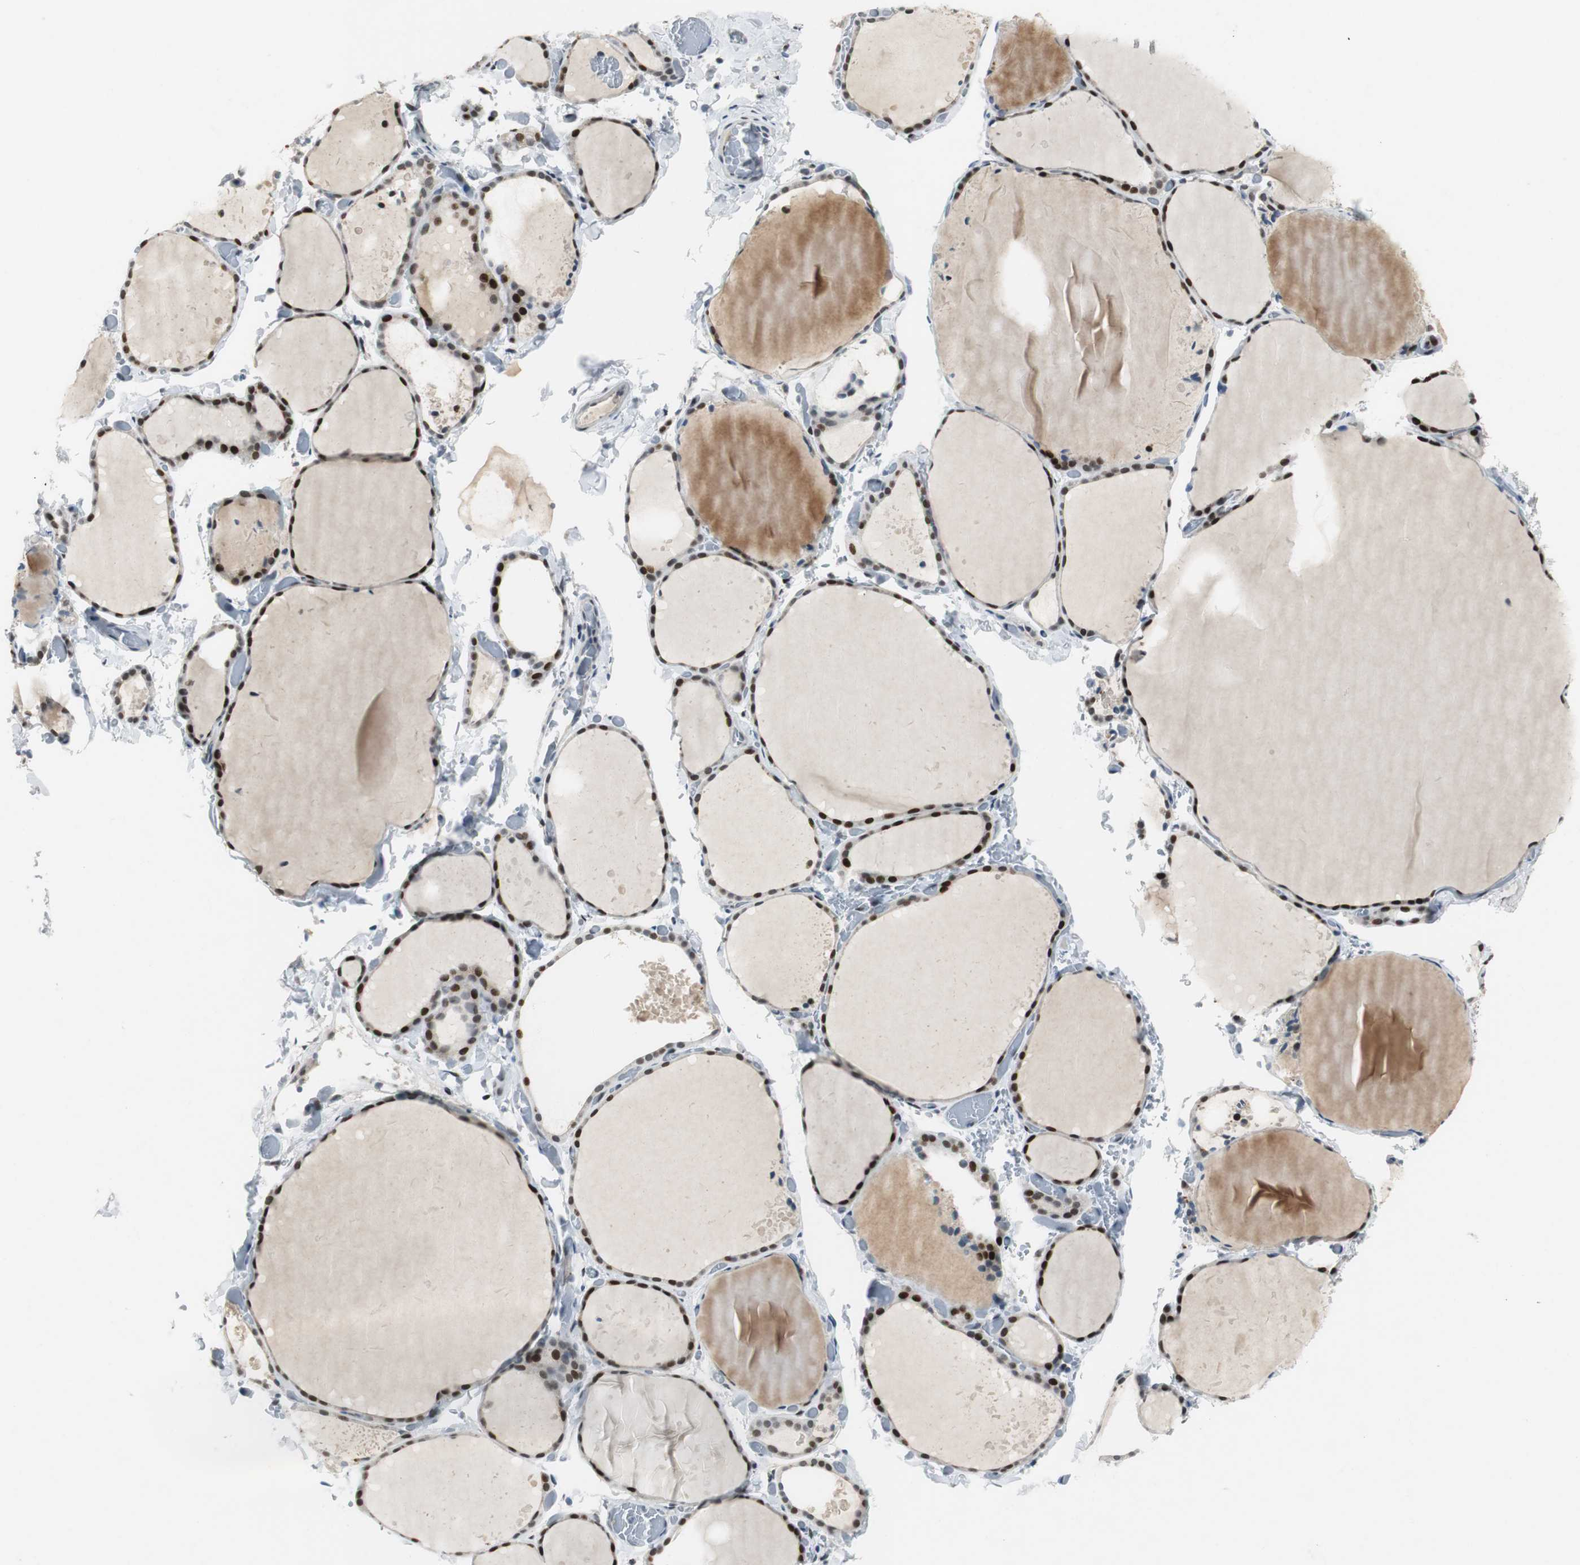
{"staining": {"intensity": "strong", "quantity": "25%-75%", "location": "cytoplasmic/membranous"}, "tissue": "thyroid gland", "cell_type": "Glandular cells", "image_type": "normal", "snomed": [{"axis": "morphology", "description": "Normal tissue, NOS"}, {"axis": "topography", "description": "Thyroid gland"}], "caption": "About 25%-75% of glandular cells in unremarkable thyroid gland reveal strong cytoplasmic/membranous protein expression as visualized by brown immunohistochemical staining.", "gene": "AJUBA", "patient": {"sex": "female", "age": 22}}